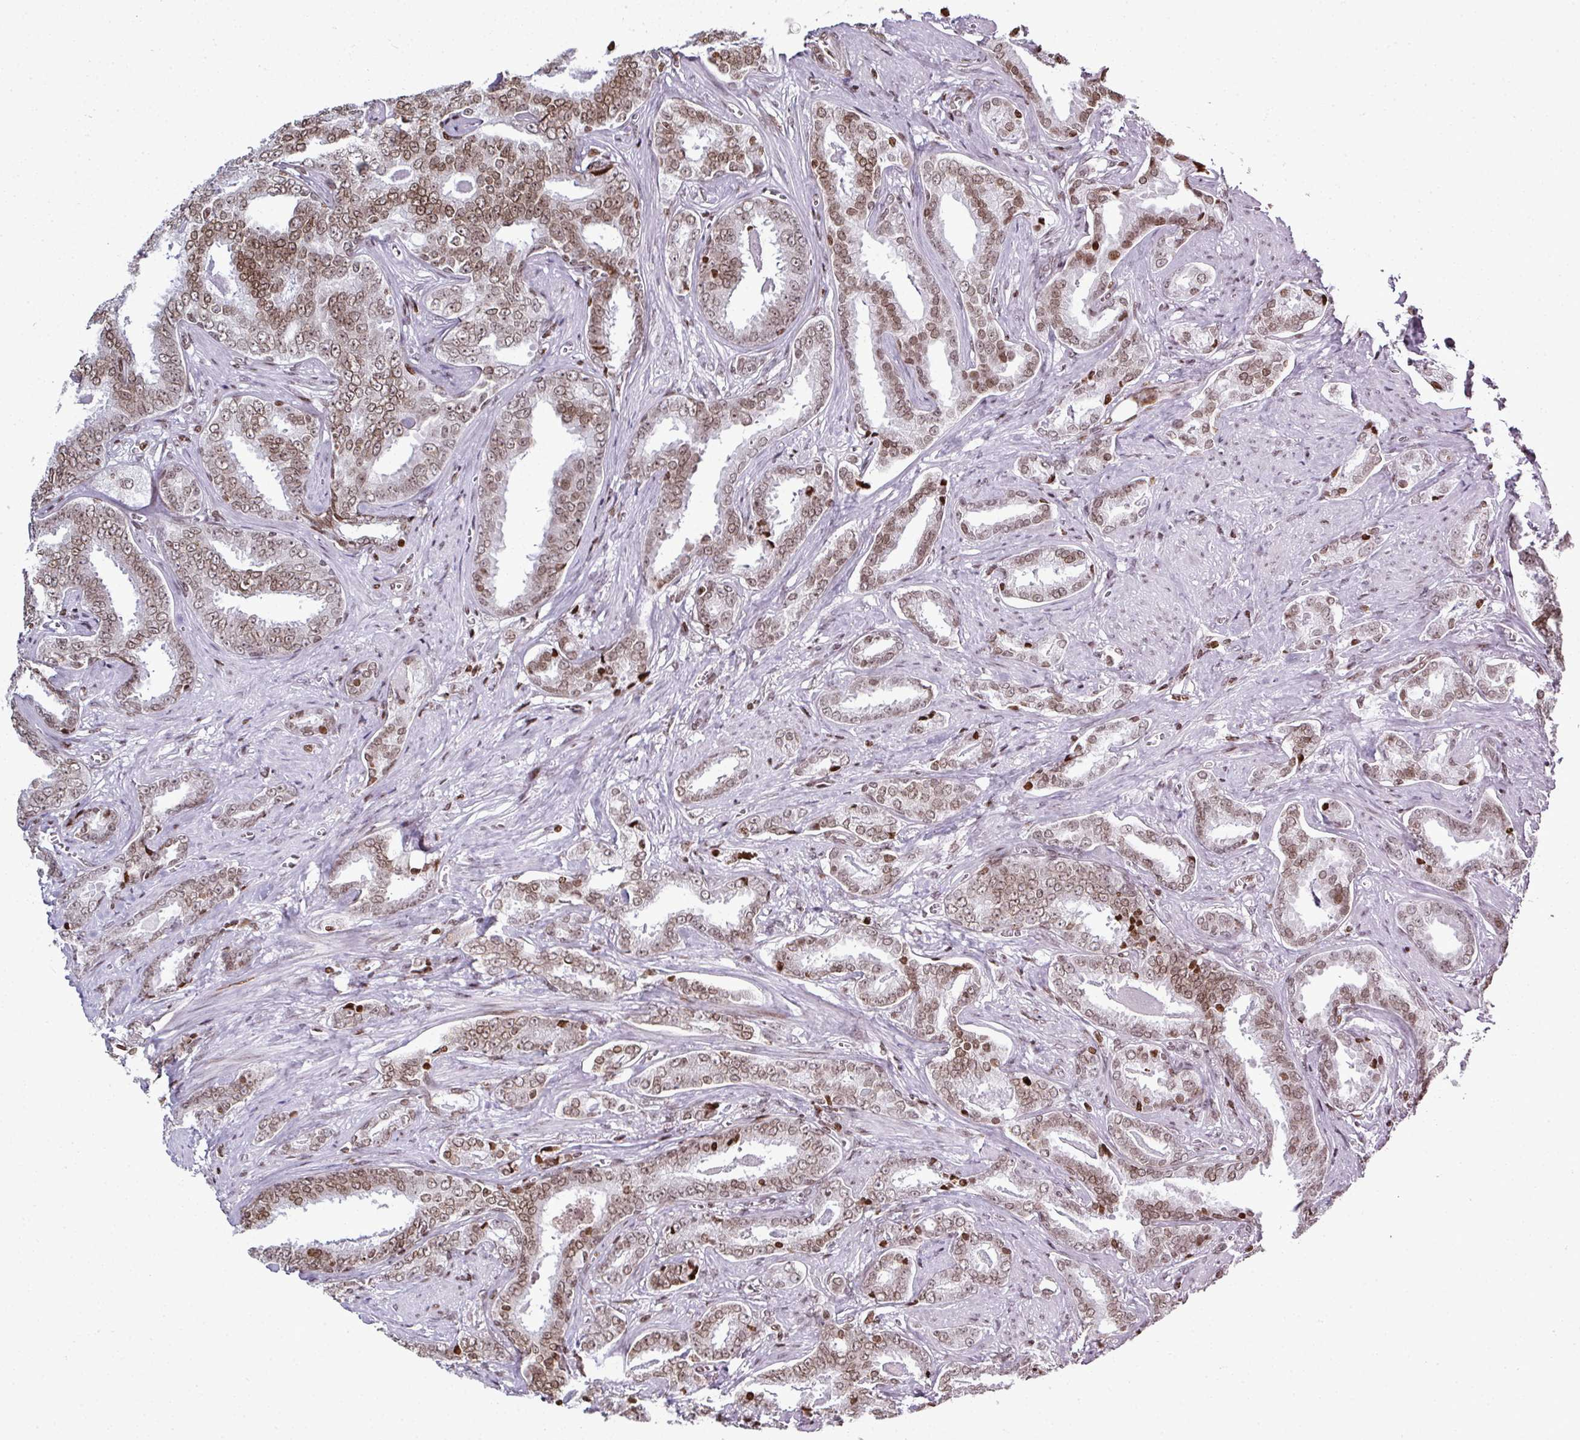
{"staining": {"intensity": "moderate", "quantity": ">75%", "location": "nuclear"}, "tissue": "prostate cancer", "cell_type": "Tumor cells", "image_type": "cancer", "snomed": [{"axis": "morphology", "description": "Adenocarcinoma, High grade"}, {"axis": "topography", "description": "Prostate"}], "caption": "Protein analysis of high-grade adenocarcinoma (prostate) tissue demonstrates moderate nuclear positivity in about >75% of tumor cells.", "gene": "RASL11A", "patient": {"sex": "male", "age": 67}}